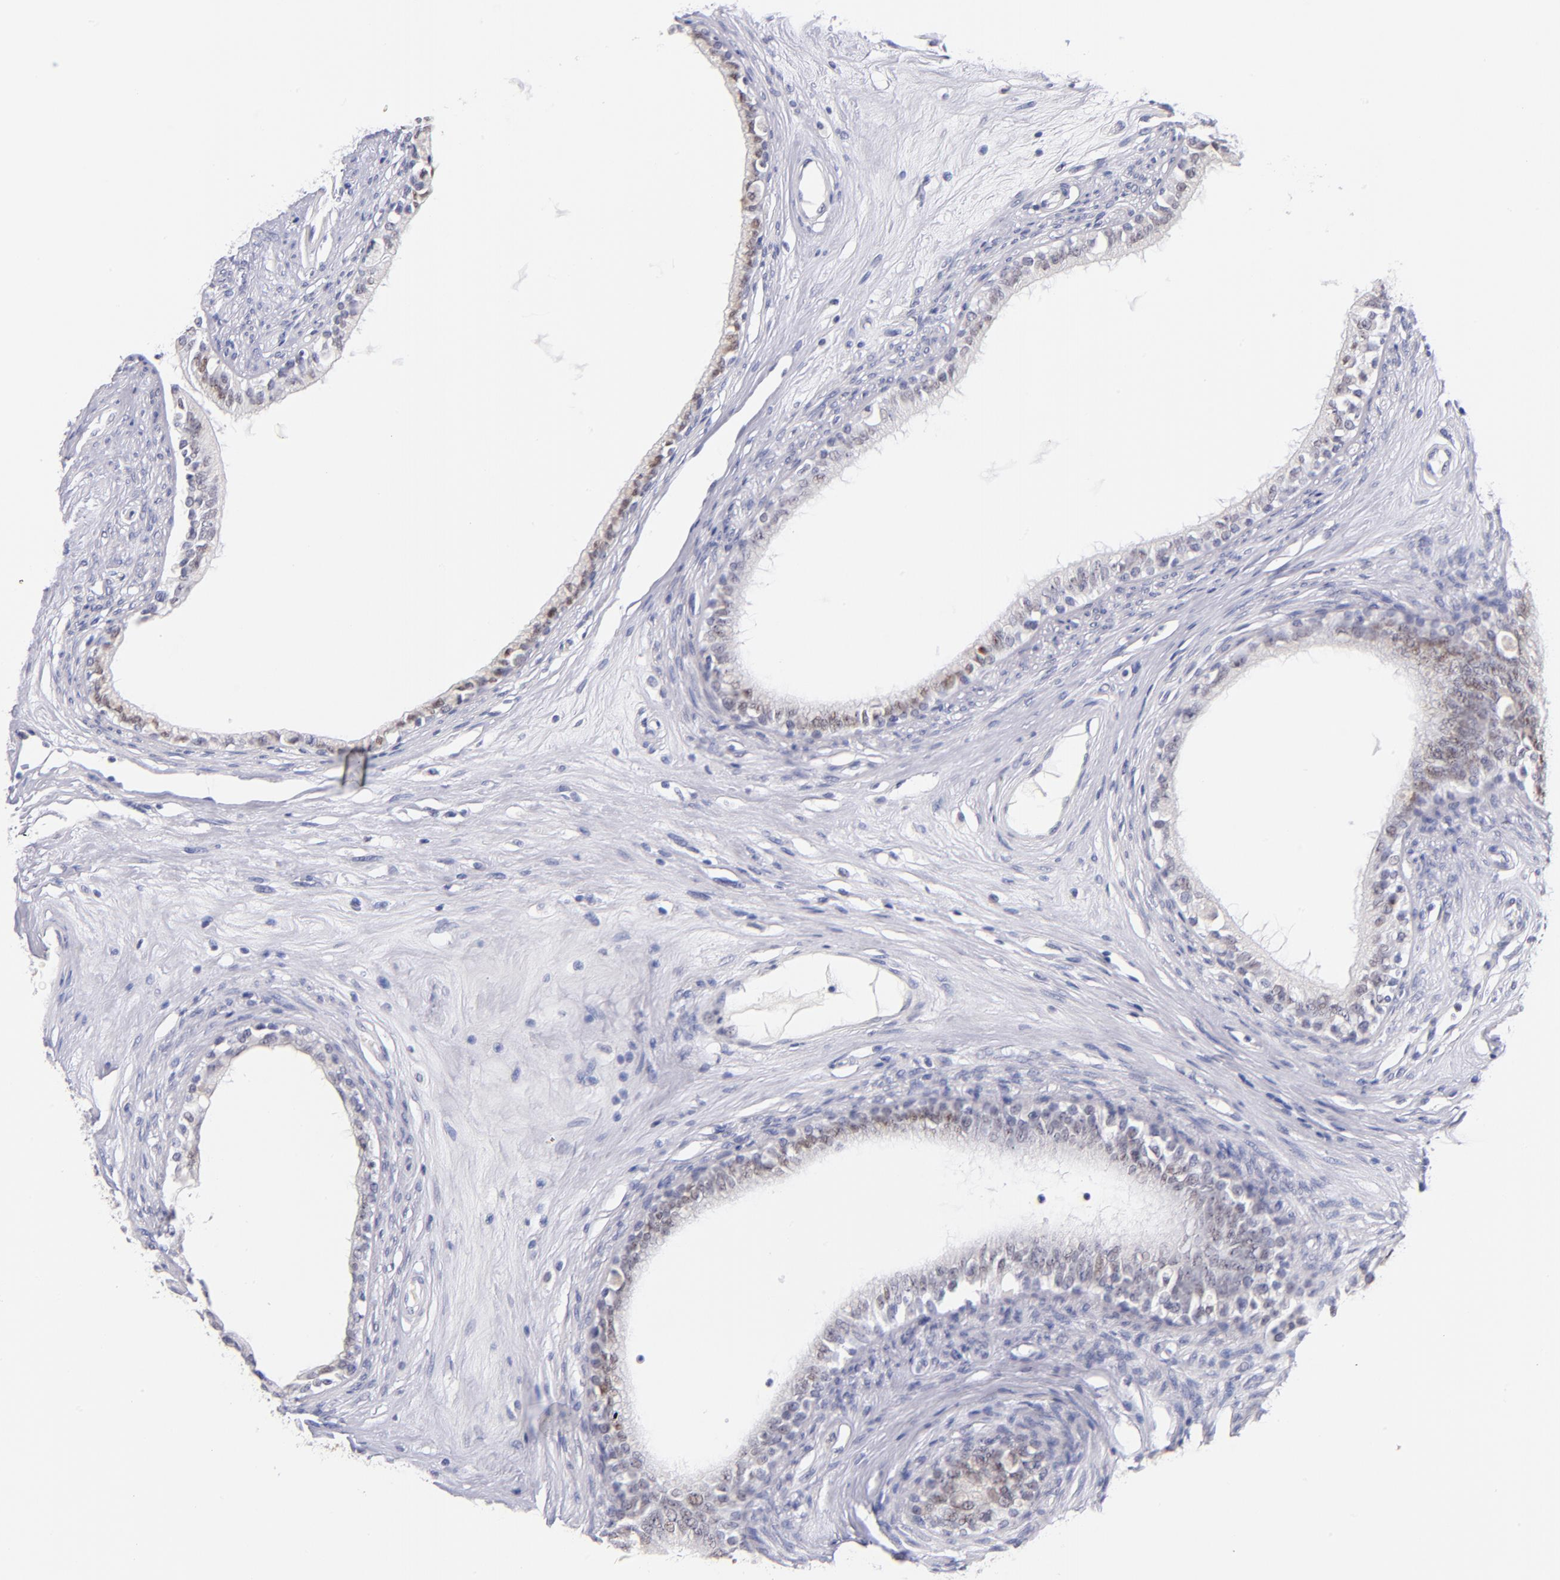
{"staining": {"intensity": "weak", "quantity": "<25%", "location": "cytoplasmic/membranous,nuclear"}, "tissue": "epididymis", "cell_type": "Glandular cells", "image_type": "normal", "snomed": [{"axis": "morphology", "description": "Normal tissue, NOS"}, {"axis": "morphology", "description": "Inflammation, NOS"}, {"axis": "topography", "description": "Epididymis"}], "caption": "Immunohistochemistry (IHC) of benign human epididymis demonstrates no positivity in glandular cells.", "gene": "SNRPB", "patient": {"sex": "male", "age": 84}}